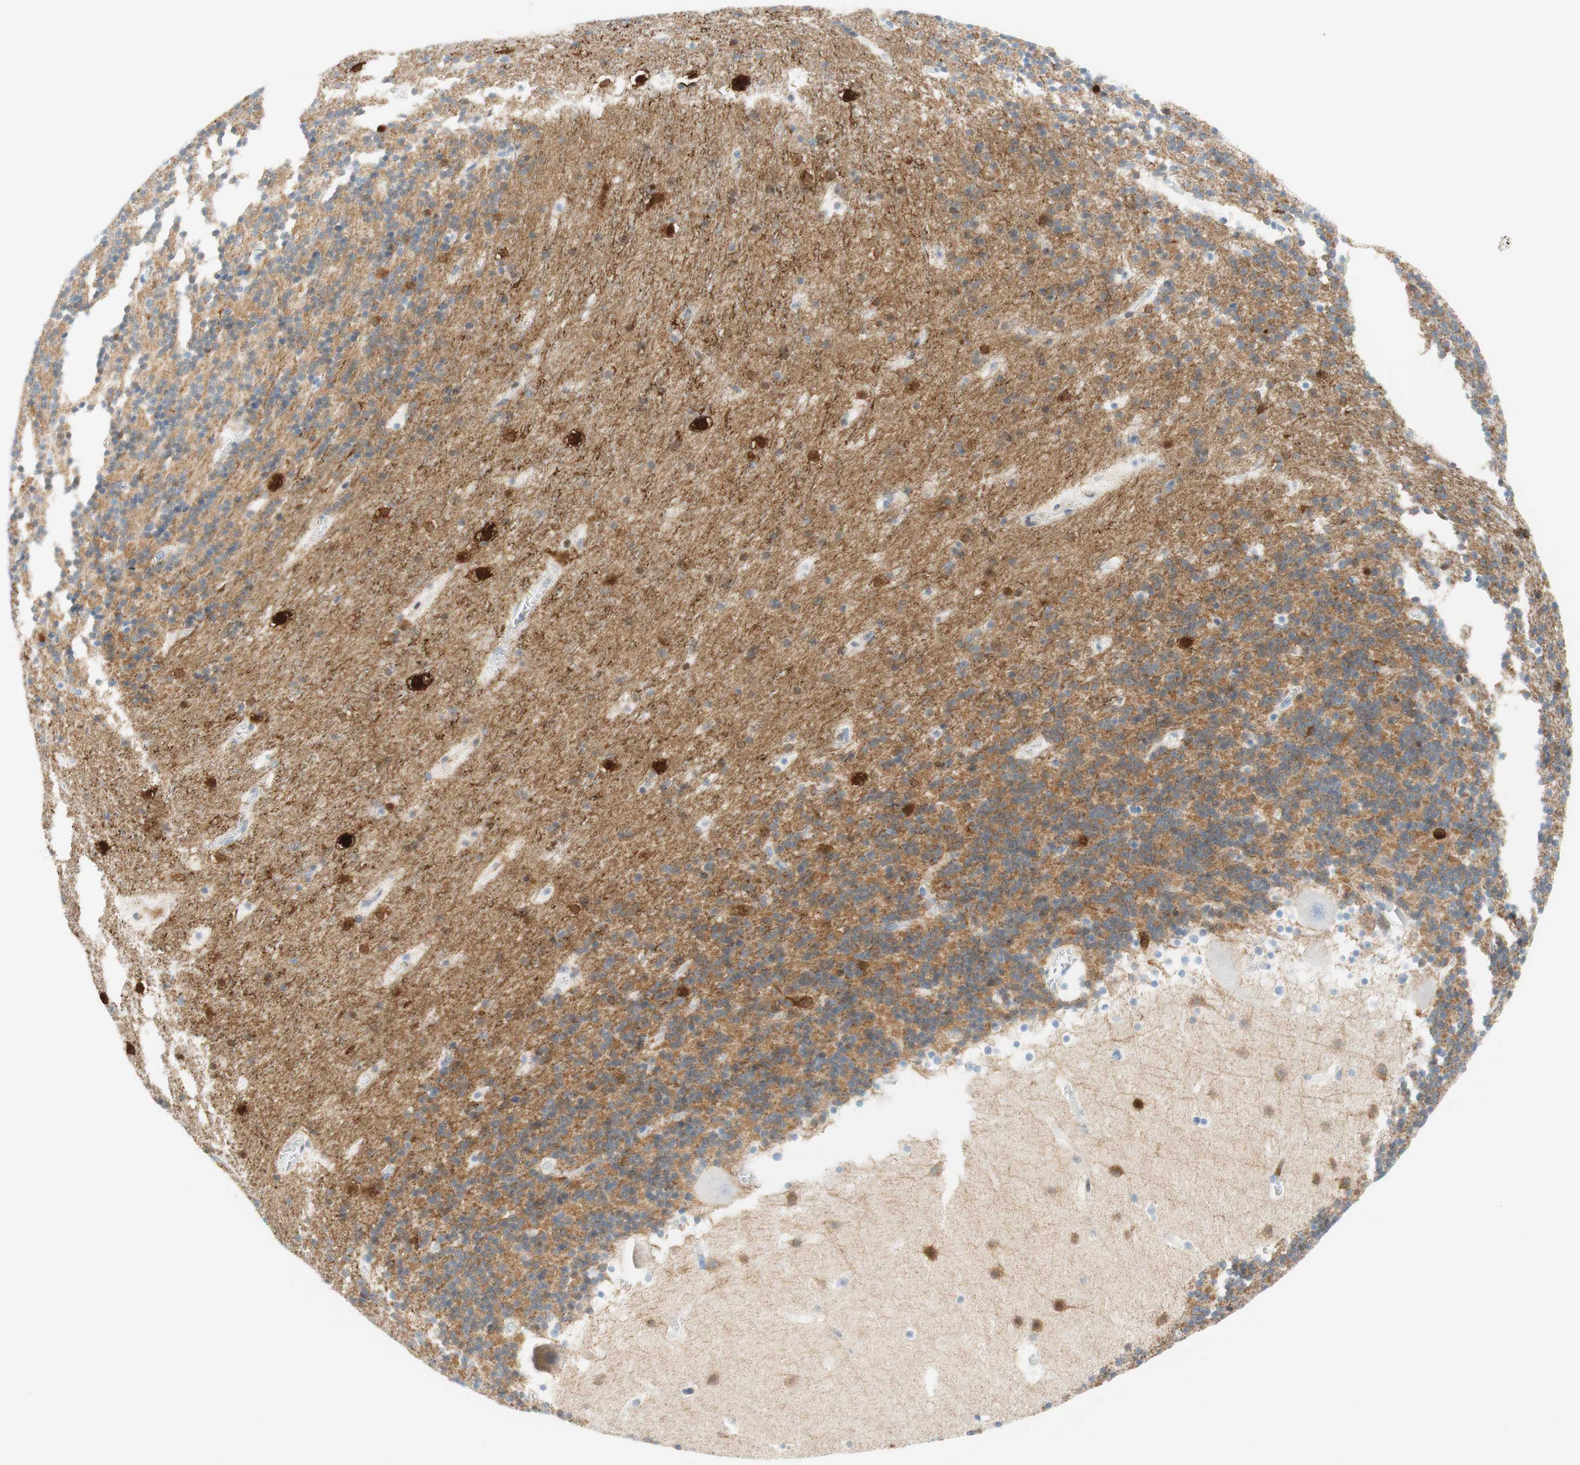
{"staining": {"intensity": "strong", "quantity": "<25%", "location": "cytoplasmic/membranous"}, "tissue": "cerebellum", "cell_type": "Cells in granular layer", "image_type": "normal", "snomed": [{"axis": "morphology", "description": "Normal tissue, NOS"}, {"axis": "topography", "description": "Cerebellum"}], "caption": "Cerebellum stained with immunohistochemistry displays strong cytoplasmic/membranous positivity in approximately <25% of cells in granular layer. (DAB = brown stain, brightfield microscopy at high magnification).", "gene": "STMN1", "patient": {"sex": "male", "age": 45}}